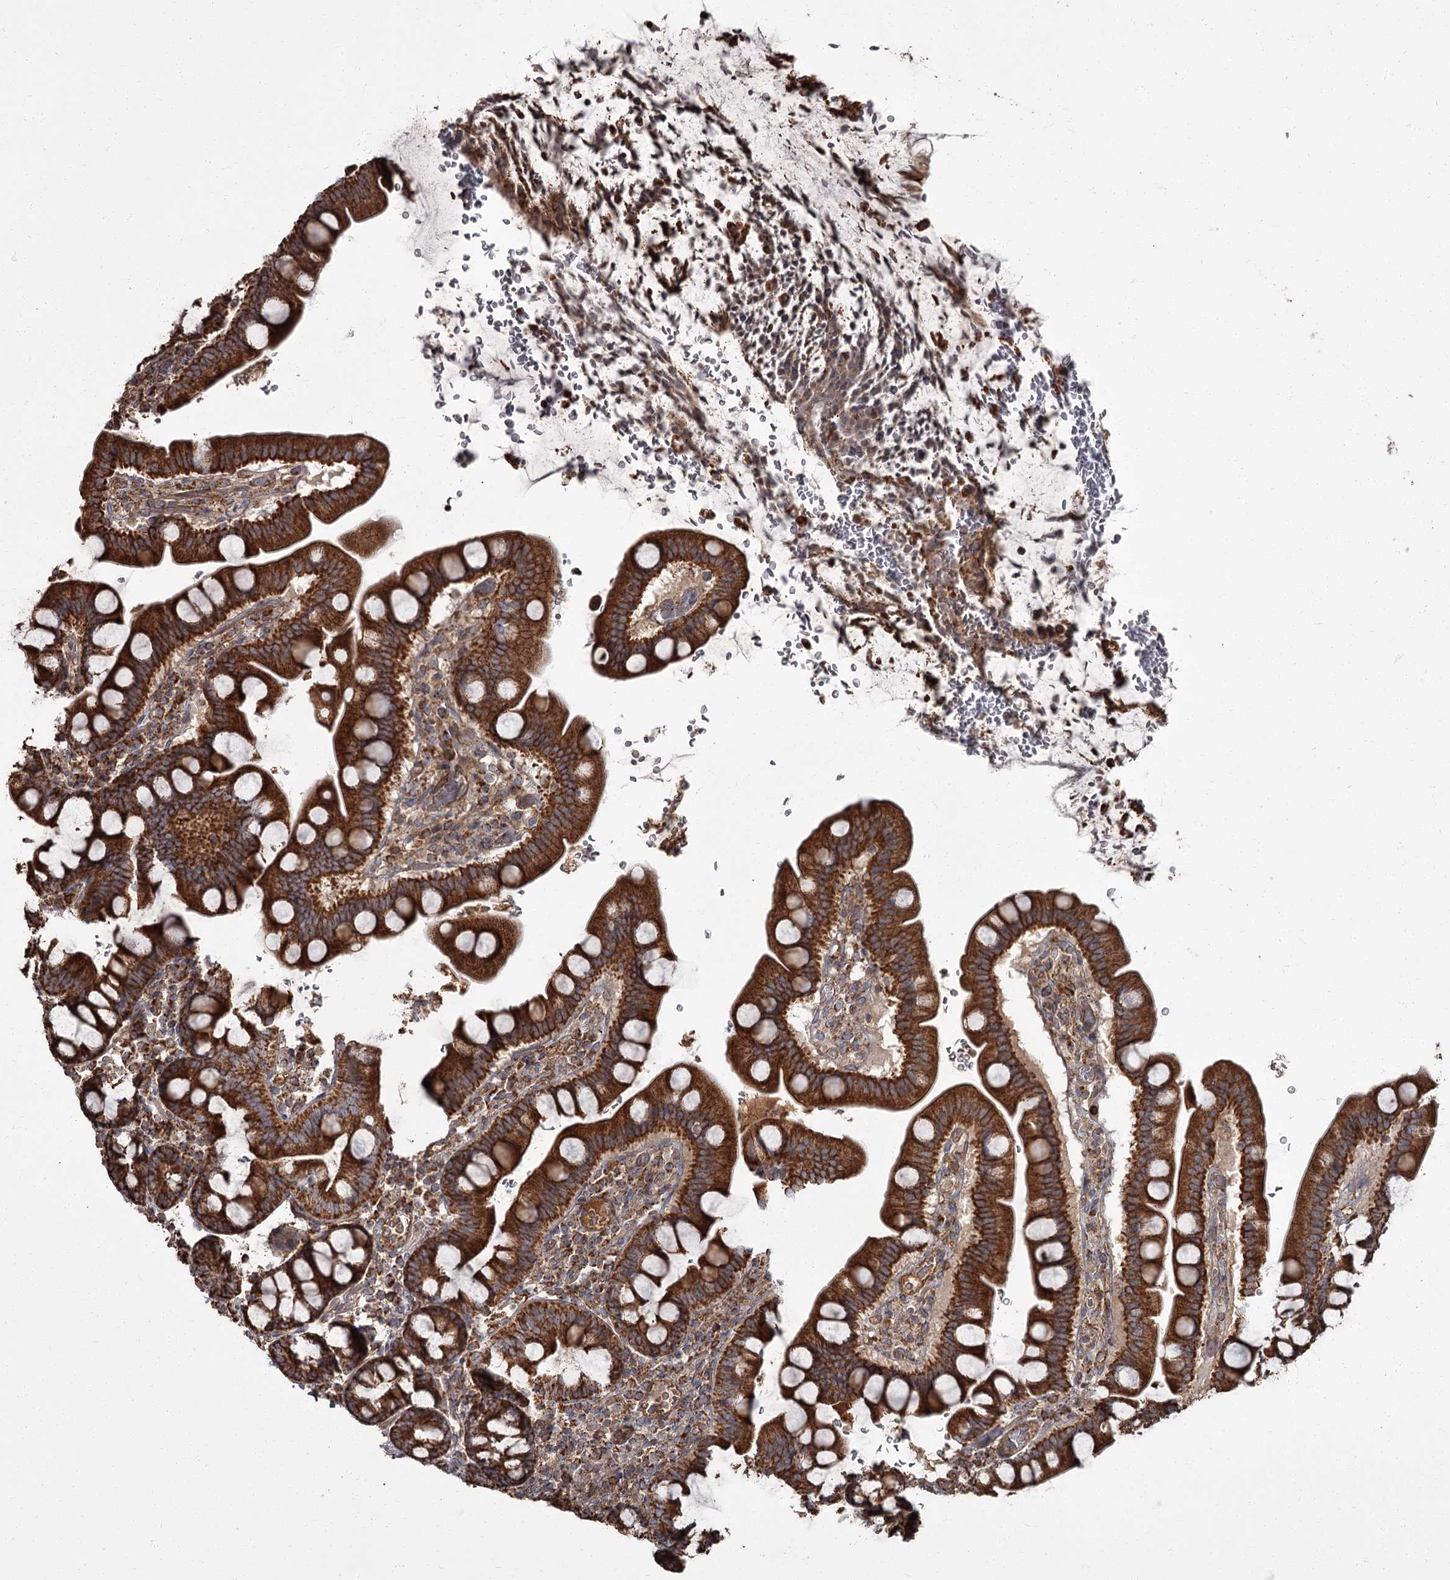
{"staining": {"intensity": "strong", "quantity": ">75%", "location": "cytoplasmic/membranous"}, "tissue": "small intestine", "cell_type": "Glandular cells", "image_type": "normal", "snomed": [{"axis": "morphology", "description": "Normal tissue, NOS"}, {"axis": "topography", "description": "Stomach, upper"}, {"axis": "topography", "description": "Stomach, lower"}, {"axis": "topography", "description": "Small intestine"}], "caption": "A high-resolution histopathology image shows IHC staining of unremarkable small intestine, which demonstrates strong cytoplasmic/membranous expression in approximately >75% of glandular cells.", "gene": "THAP9", "patient": {"sex": "male", "age": 68}}